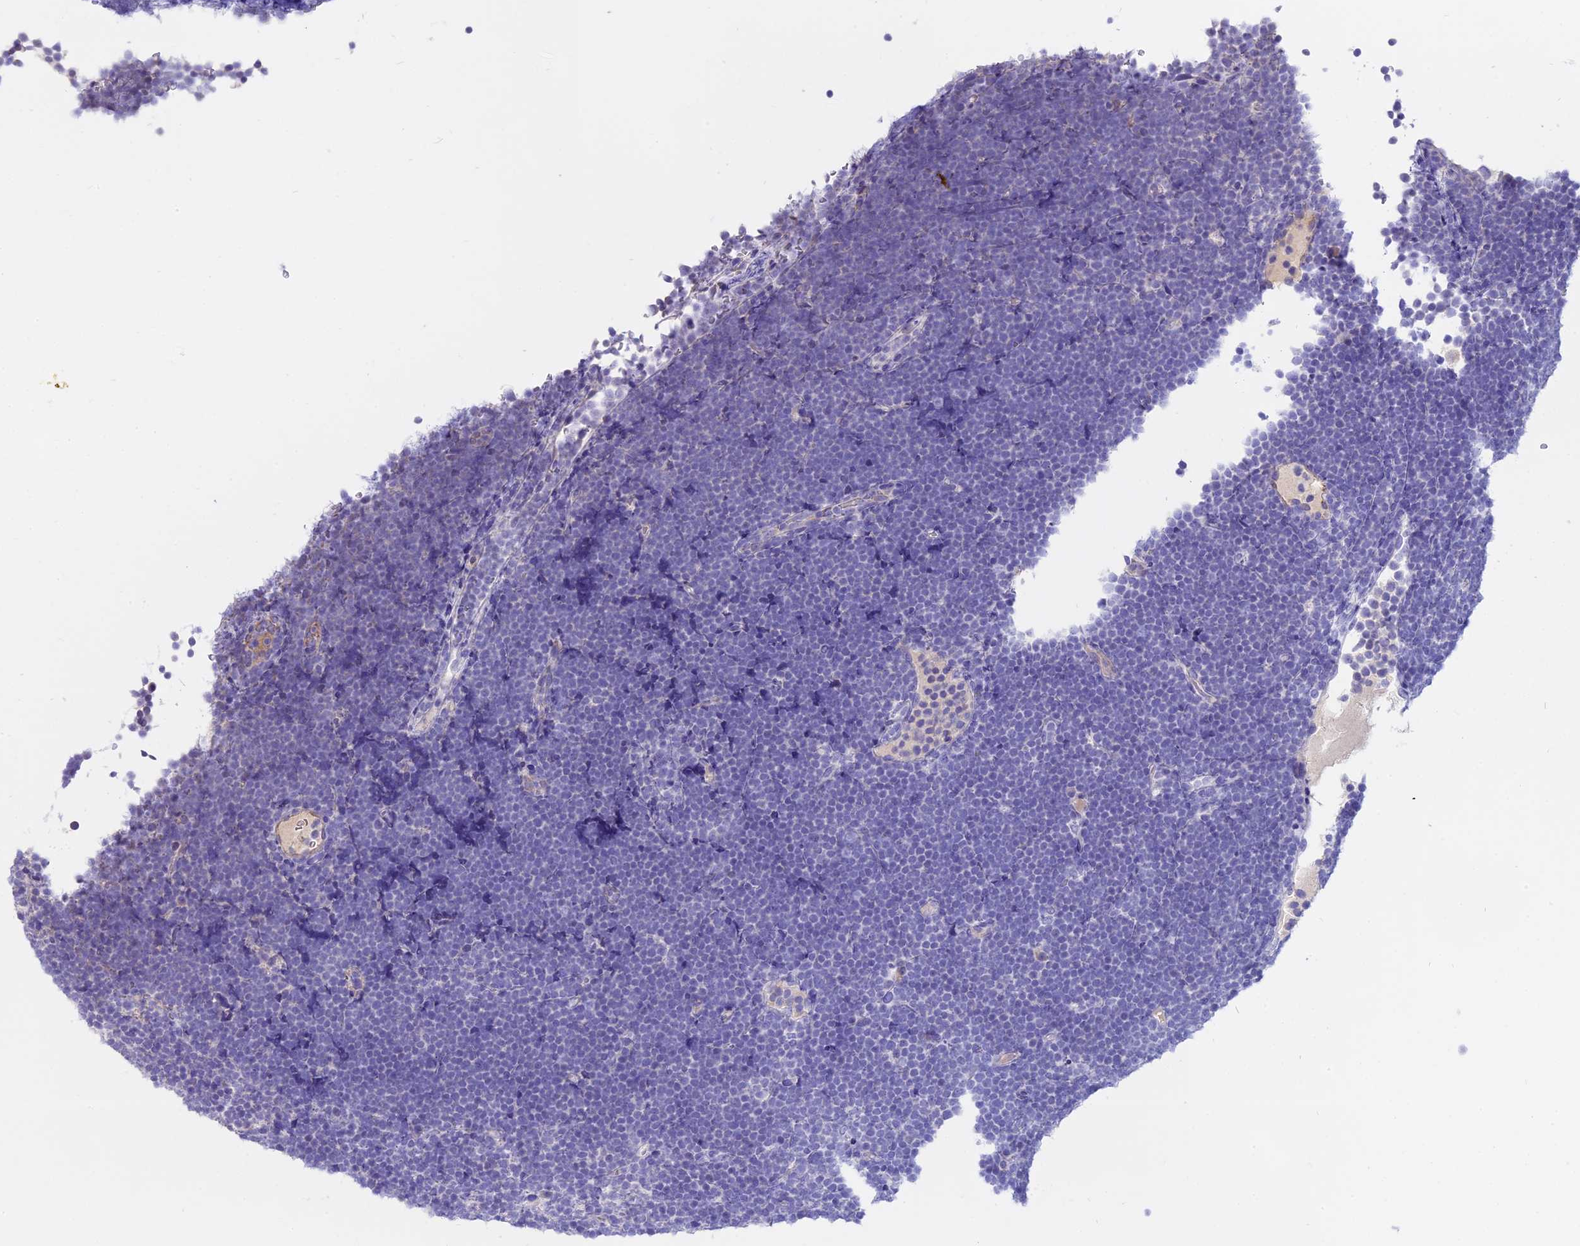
{"staining": {"intensity": "negative", "quantity": "none", "location": "none"}, "tissue": "lymphoma", "cell_type": "Tumor cells", "image_type": "cancer", "snomed": [{"axis": "morphology", "description": "Malignant lymphoma, non-Hodgkin's type, High grade"}, {"axis": "topography", "description": "Lymph node"}], "caption": "High magnification brightfield microscopy of lymphoma stained with DAB (brown) and counterstained with hematoxylin (blue): tumor cells show no significant staining.", "gene": "WFDC2", "patient": {"sex": "male", "age": 13}}